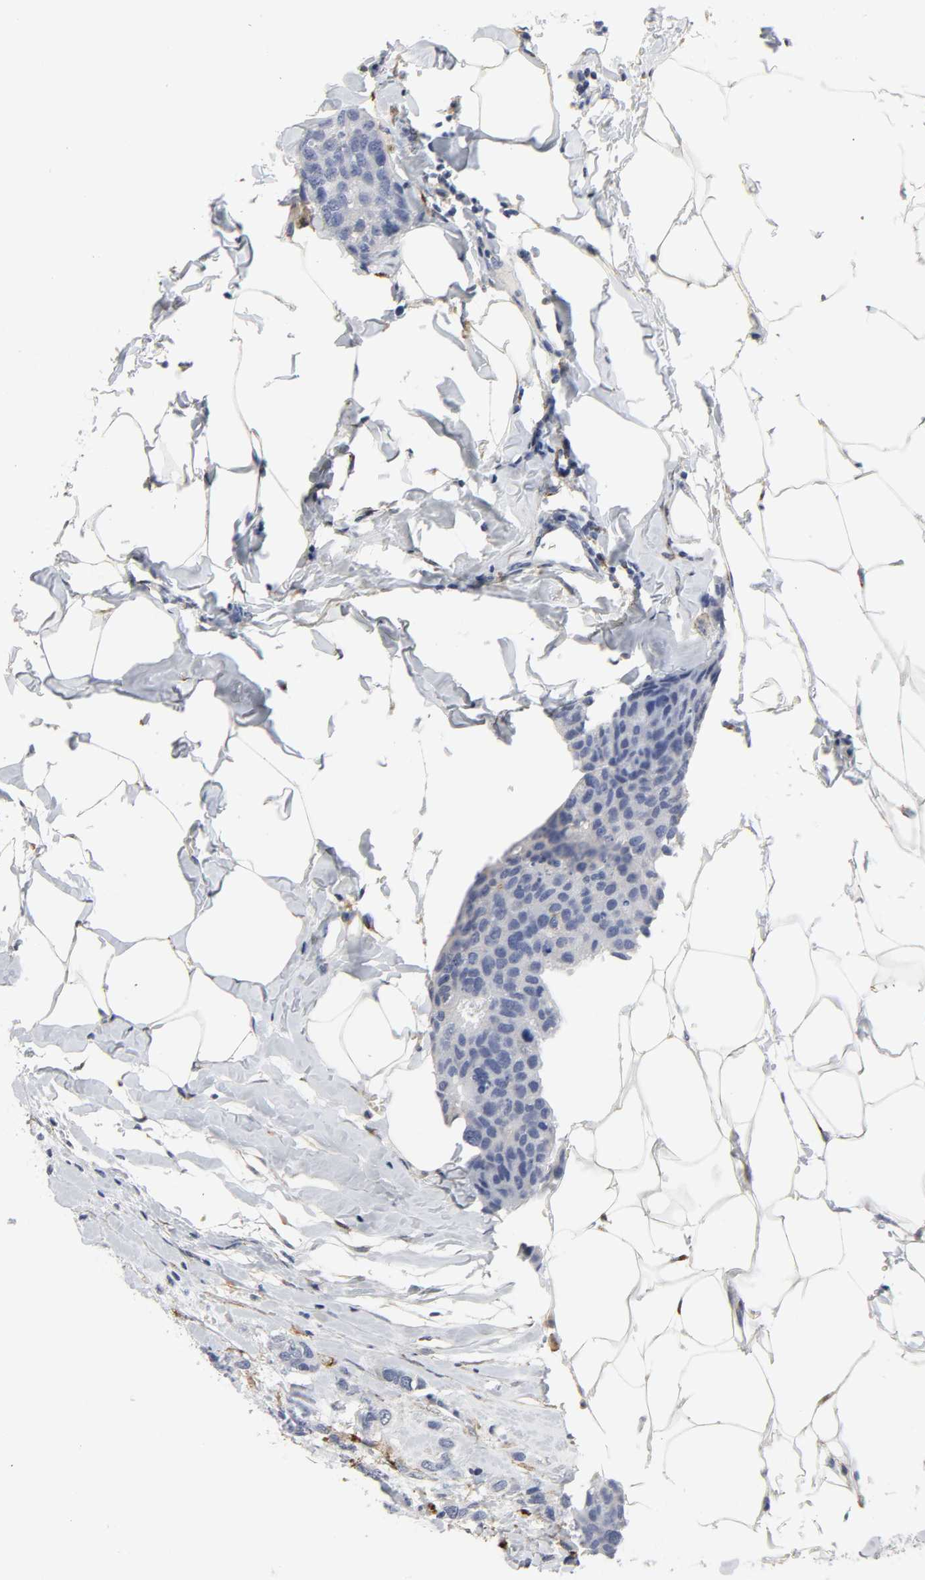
{"staining": {"intensity": "negative", "quantity": "none", "location": "none"}, "tissue": "breast cancer", "cell_type": "Tumor cells", "image_type": "cancer", "snomed": [{"axis": "morphology", "description": "Normal tissue, NOS"}, {"axis": "morphology", "description": "Duct carcinoma"}, {"axis": "topography", "description": "Breast"}], "caption": "IHC photomicrograph of neoplastic tissue: infiltrating ductal carcinoma (breast) stained with DAB (3,3'-diaminobenzidine) demonstrates no significant protein expression in tumor cells.", "gene": "LRP1", "patient": {"sex": "female", "age": 50}}